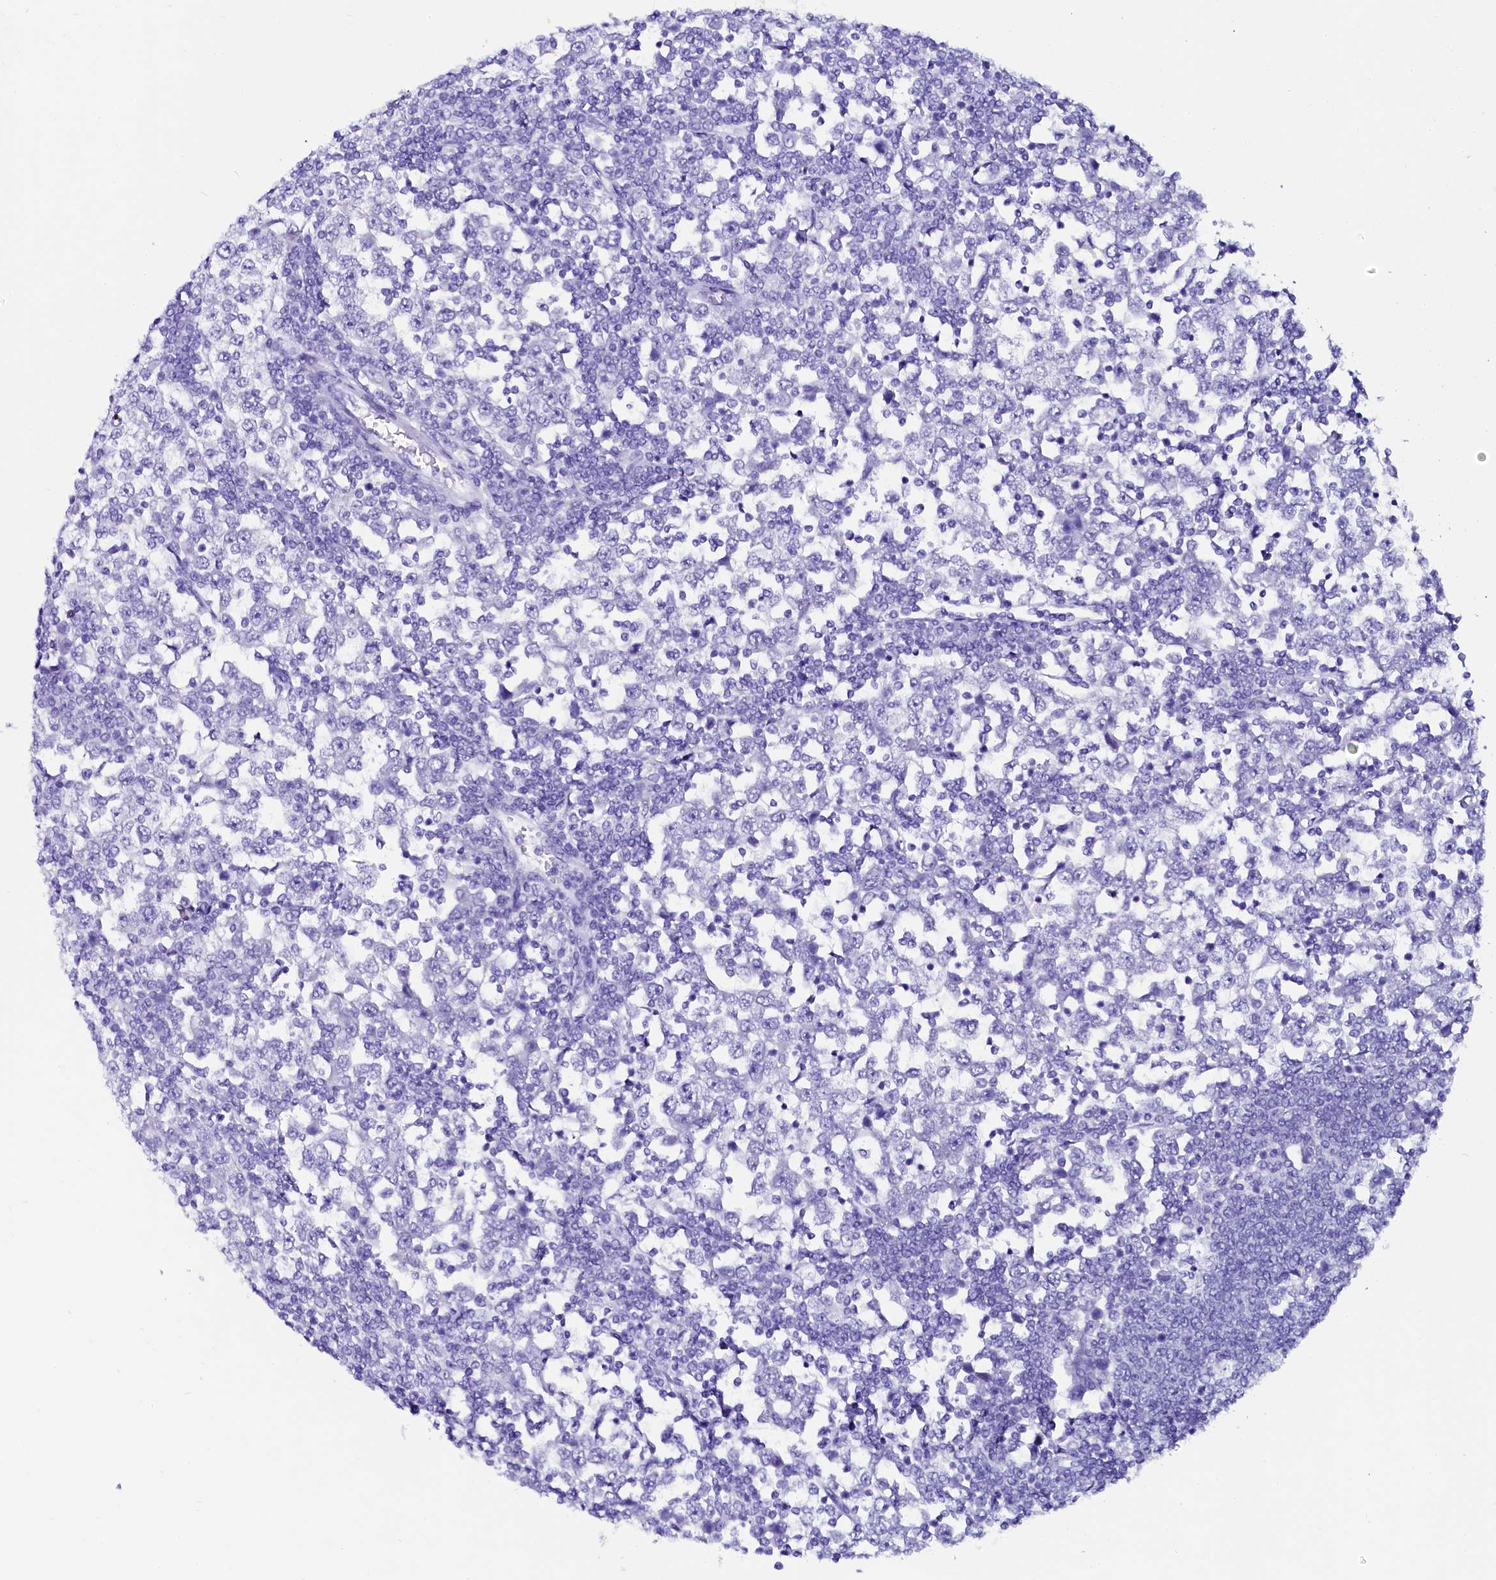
{"staining": {"intensity": "negative", "quantity": "none", "location": "none"}, "tissue": "testis cancer", "cell_type": "Tumor cells", "image_type": "cancer", "snomed": [{"axis": "morphology", "description": "Seminoma, NOS"}, {"axis": "topography", "description": "Testis"}], "caption": "This is an IHC histopathology image of testis cancer. There is no expression in tumor cells.", "gene": "SORD", "patient": {"sex": "male", "age": 65}}